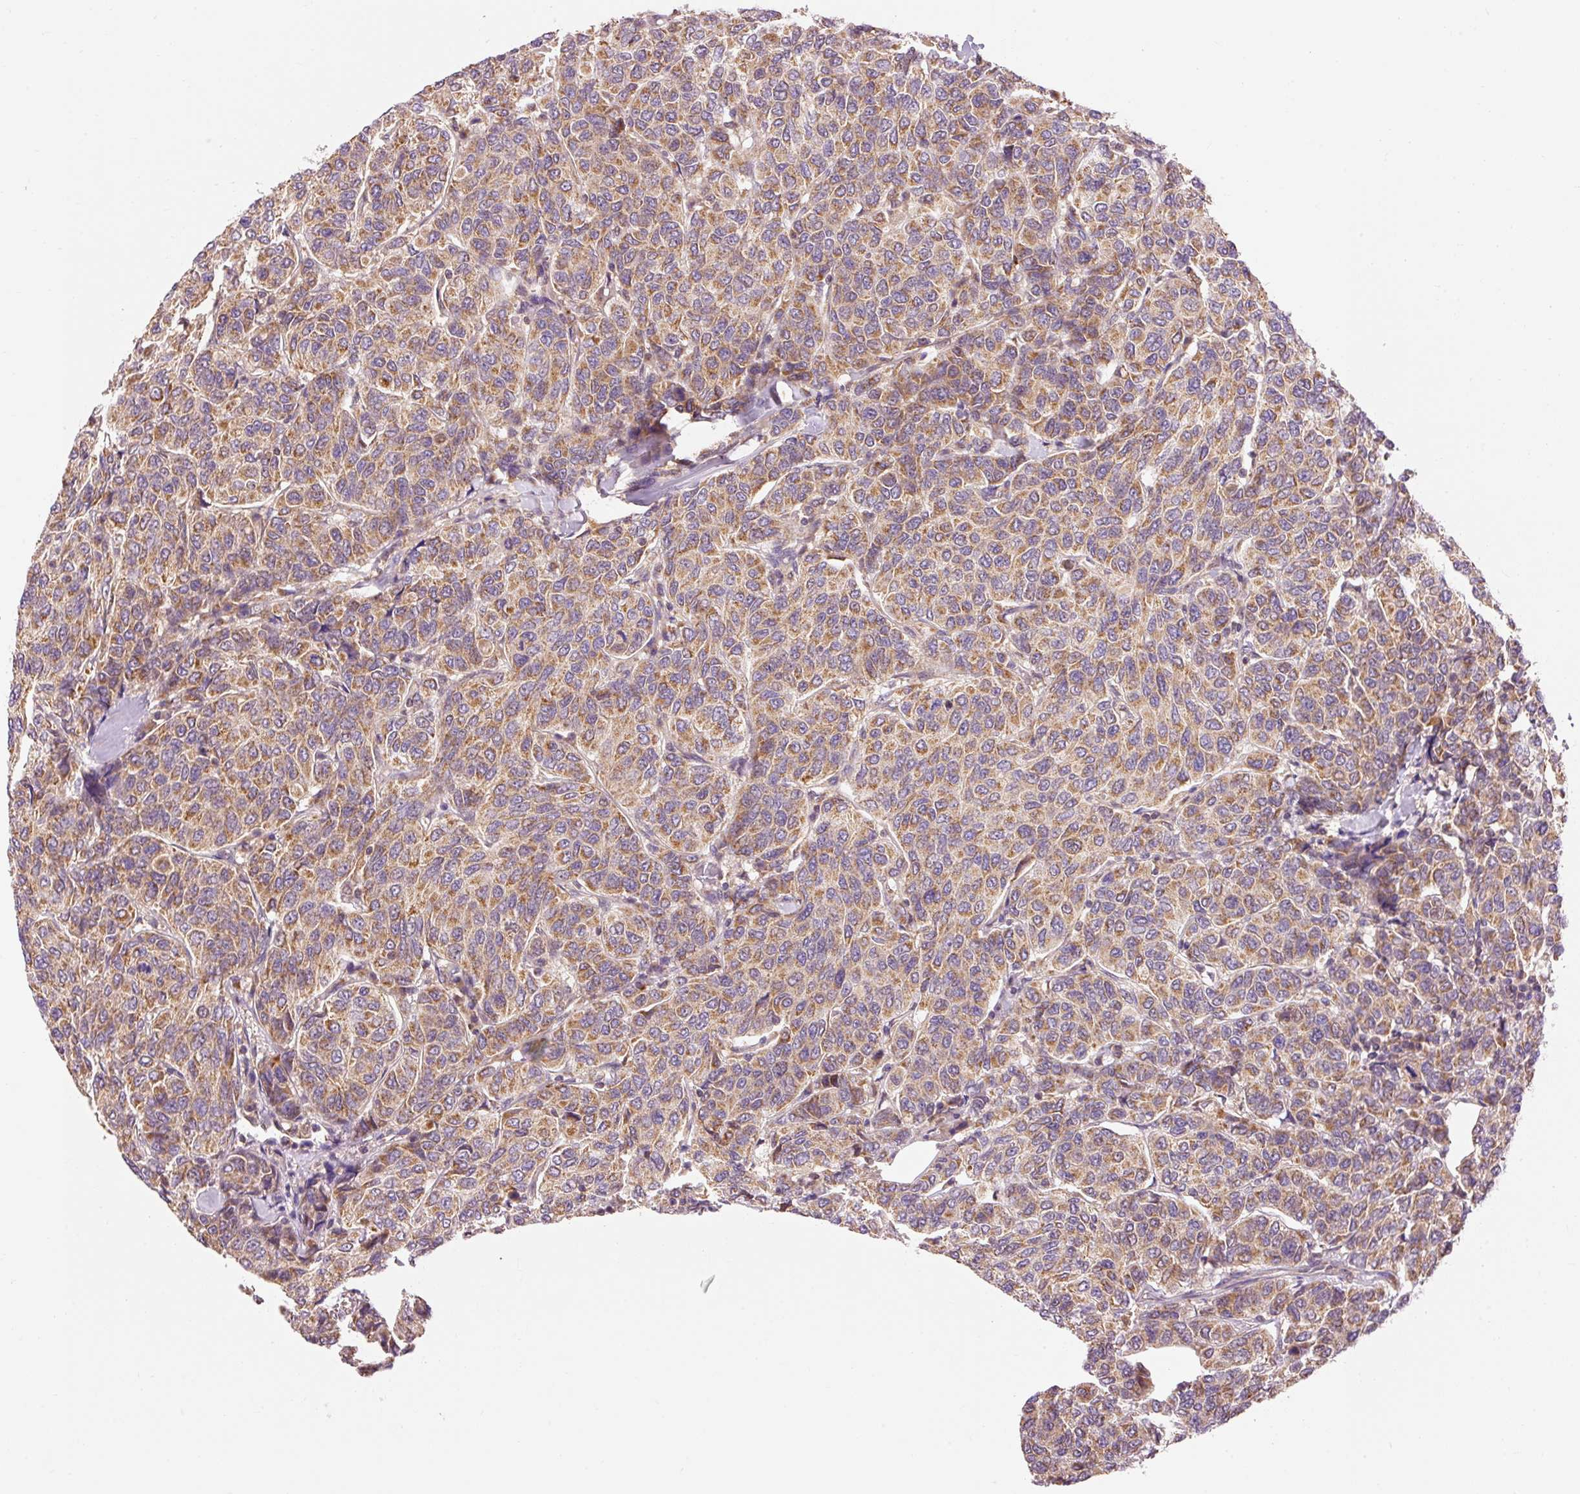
{"staining": {"intensity": "moderate", "quantity": ">75%", "location": "cytoplasmic/membranous"}, "tissue": "breast cancer", "cell_type": "Tumor cells", "image_type": "cancer", "snomed": [{"axis": "morphology", "description": "Duct carcinoma"}, {"axis": "topography", "description": "Breast"}], "caption": "Protein staining of invasive ductal carcinoma (breast) tissue demonstrates moderate cytoplasmic/membranous staining in approximately >75% of tumor cells. (Stains: DAB (3,3'-diaminobenzidine) in brown, nuclei in blue, Microscopy: brightfield microscopy at high magnification).", "gene": "IMMT", "patient": {"sex": "female", "age": 55}}